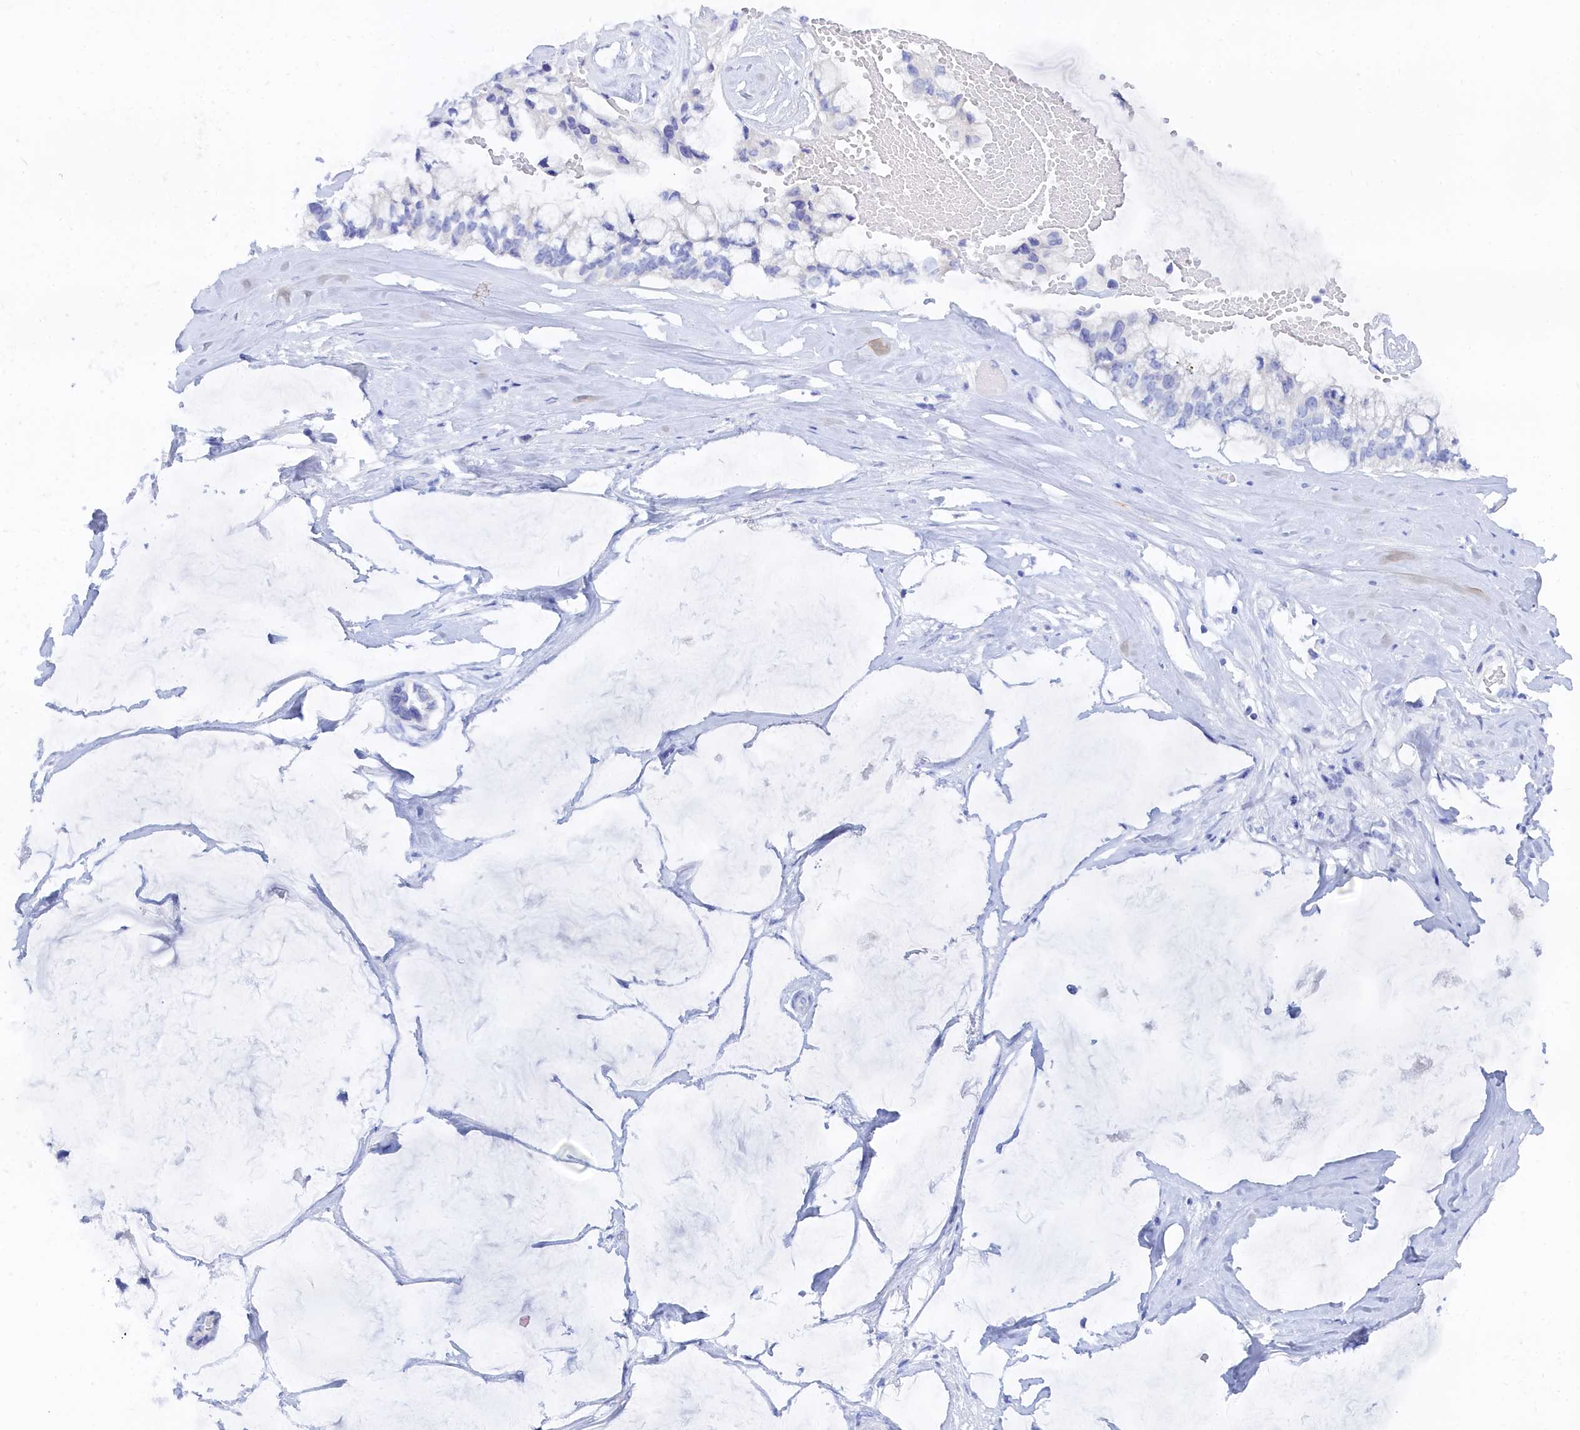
{"staining": {"intensity": "negative", "quantity": "none", "location": "none"}, "tissue": "ovarian cancer", "cell_type": "Tumor cells", "image_type": "cancer", "snomed": [{"axis": "morphology", "description": "Cystadenocarcinoma, mucinous, NOS"}, {"axis": "topography", "description": "Ovary"}], "caption": "Immunohistochemical staining of ovarian cancer (mucinous cystadenocarcinoma) reveals no significant staining in tumor cells. (Brightfield microscopy of DAB immunohistochemistry at high magnification).", "gene": "TRIM10", "patient": {"sex": "female", "age": 39}}